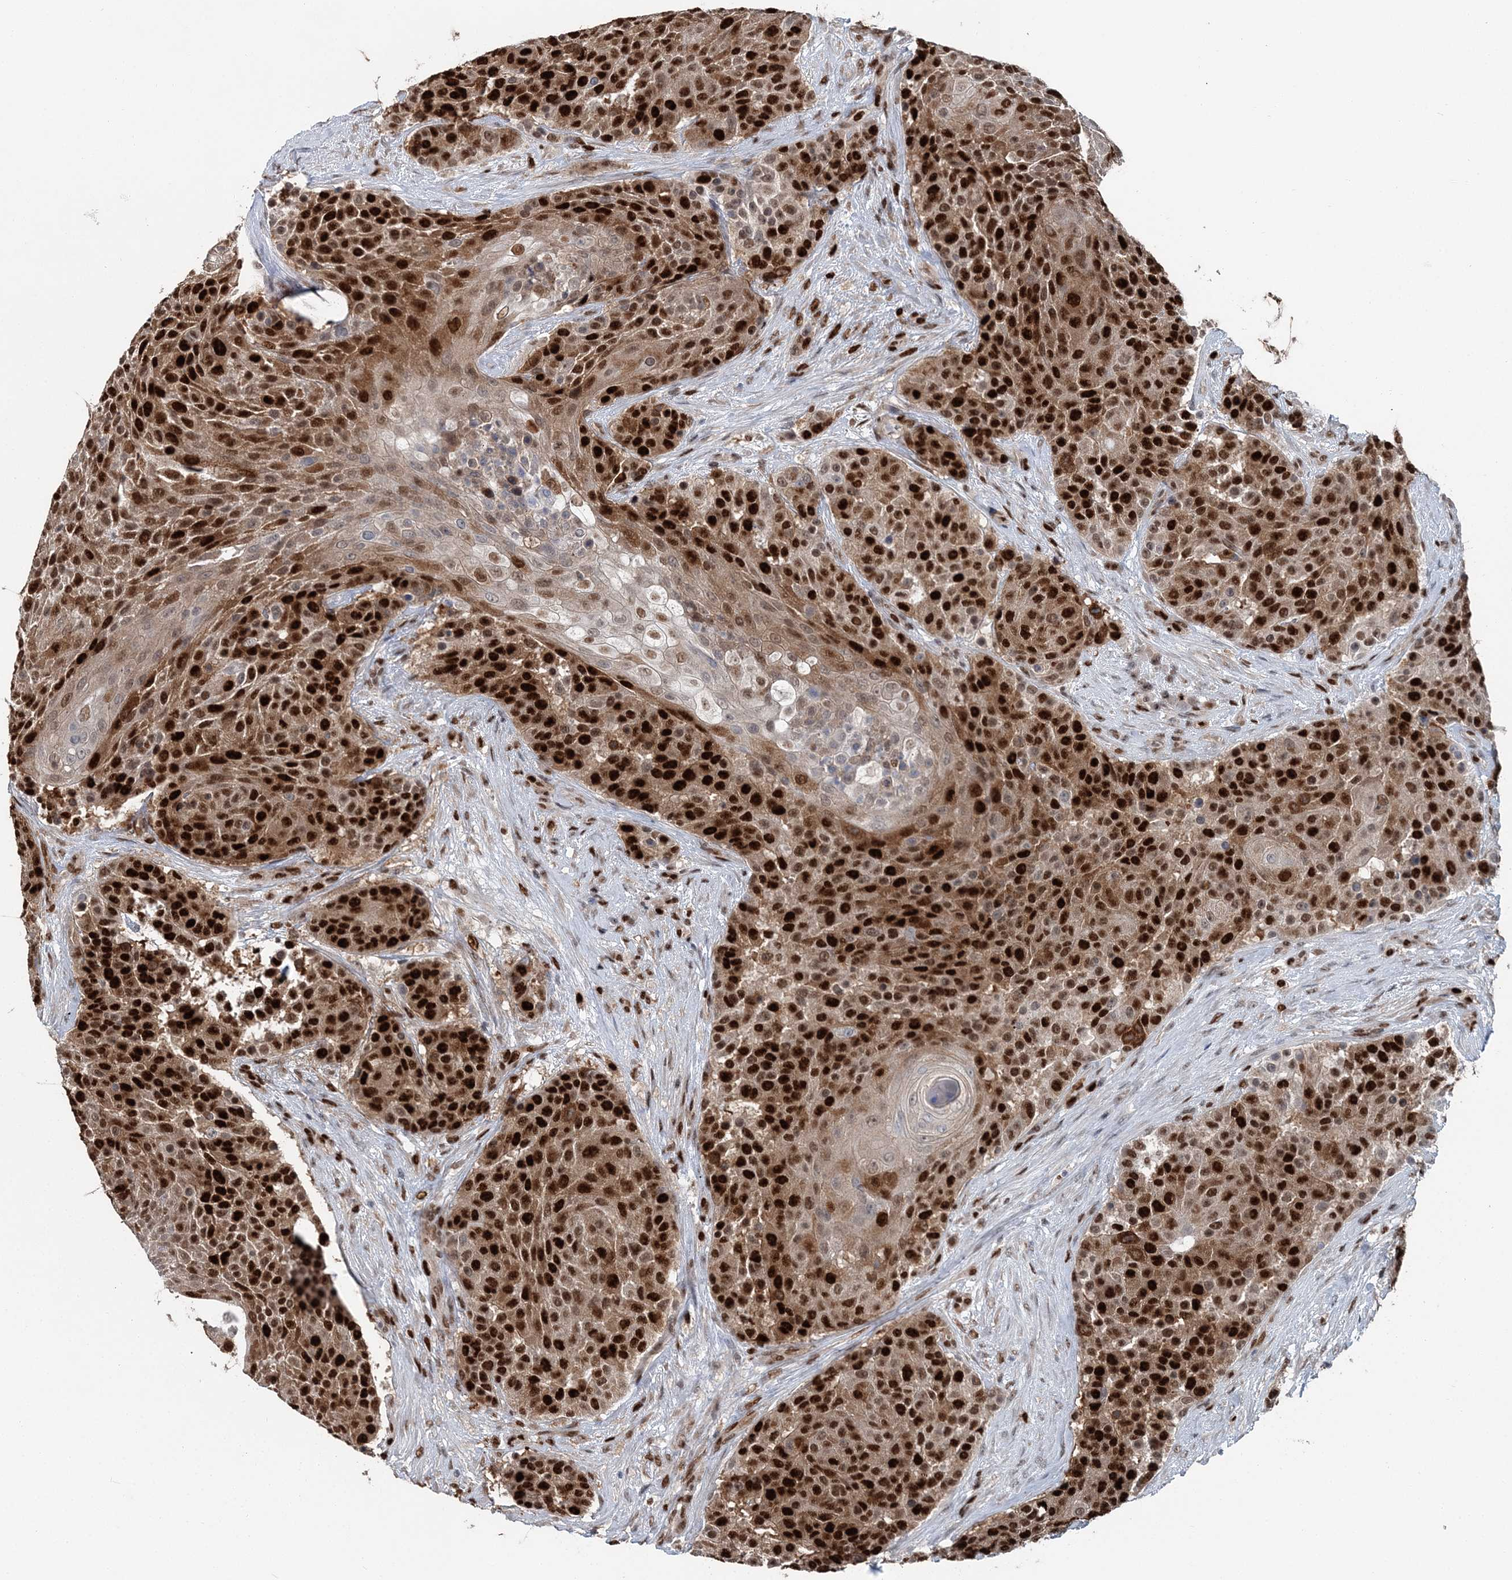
{"staining": {"intensity": "strong", "quantity": ">75%", "location": "nuclear"}, "tissue": "urothelial cancer", "cell_type": "Tumor cells", "image_type": "cancer", "snomed": [{"axis": "morphology", "description": "Urothelial carcinoma, High grade"}, {"axis": "topography", "description": "Urinary bladder"}], "caption": "Protein staining displays strong nuclear expression in approximately >75% of tumor cells in urothelial cancer.", "gene": "HAT1", "patient": {"sex": "female", "age": 63}}